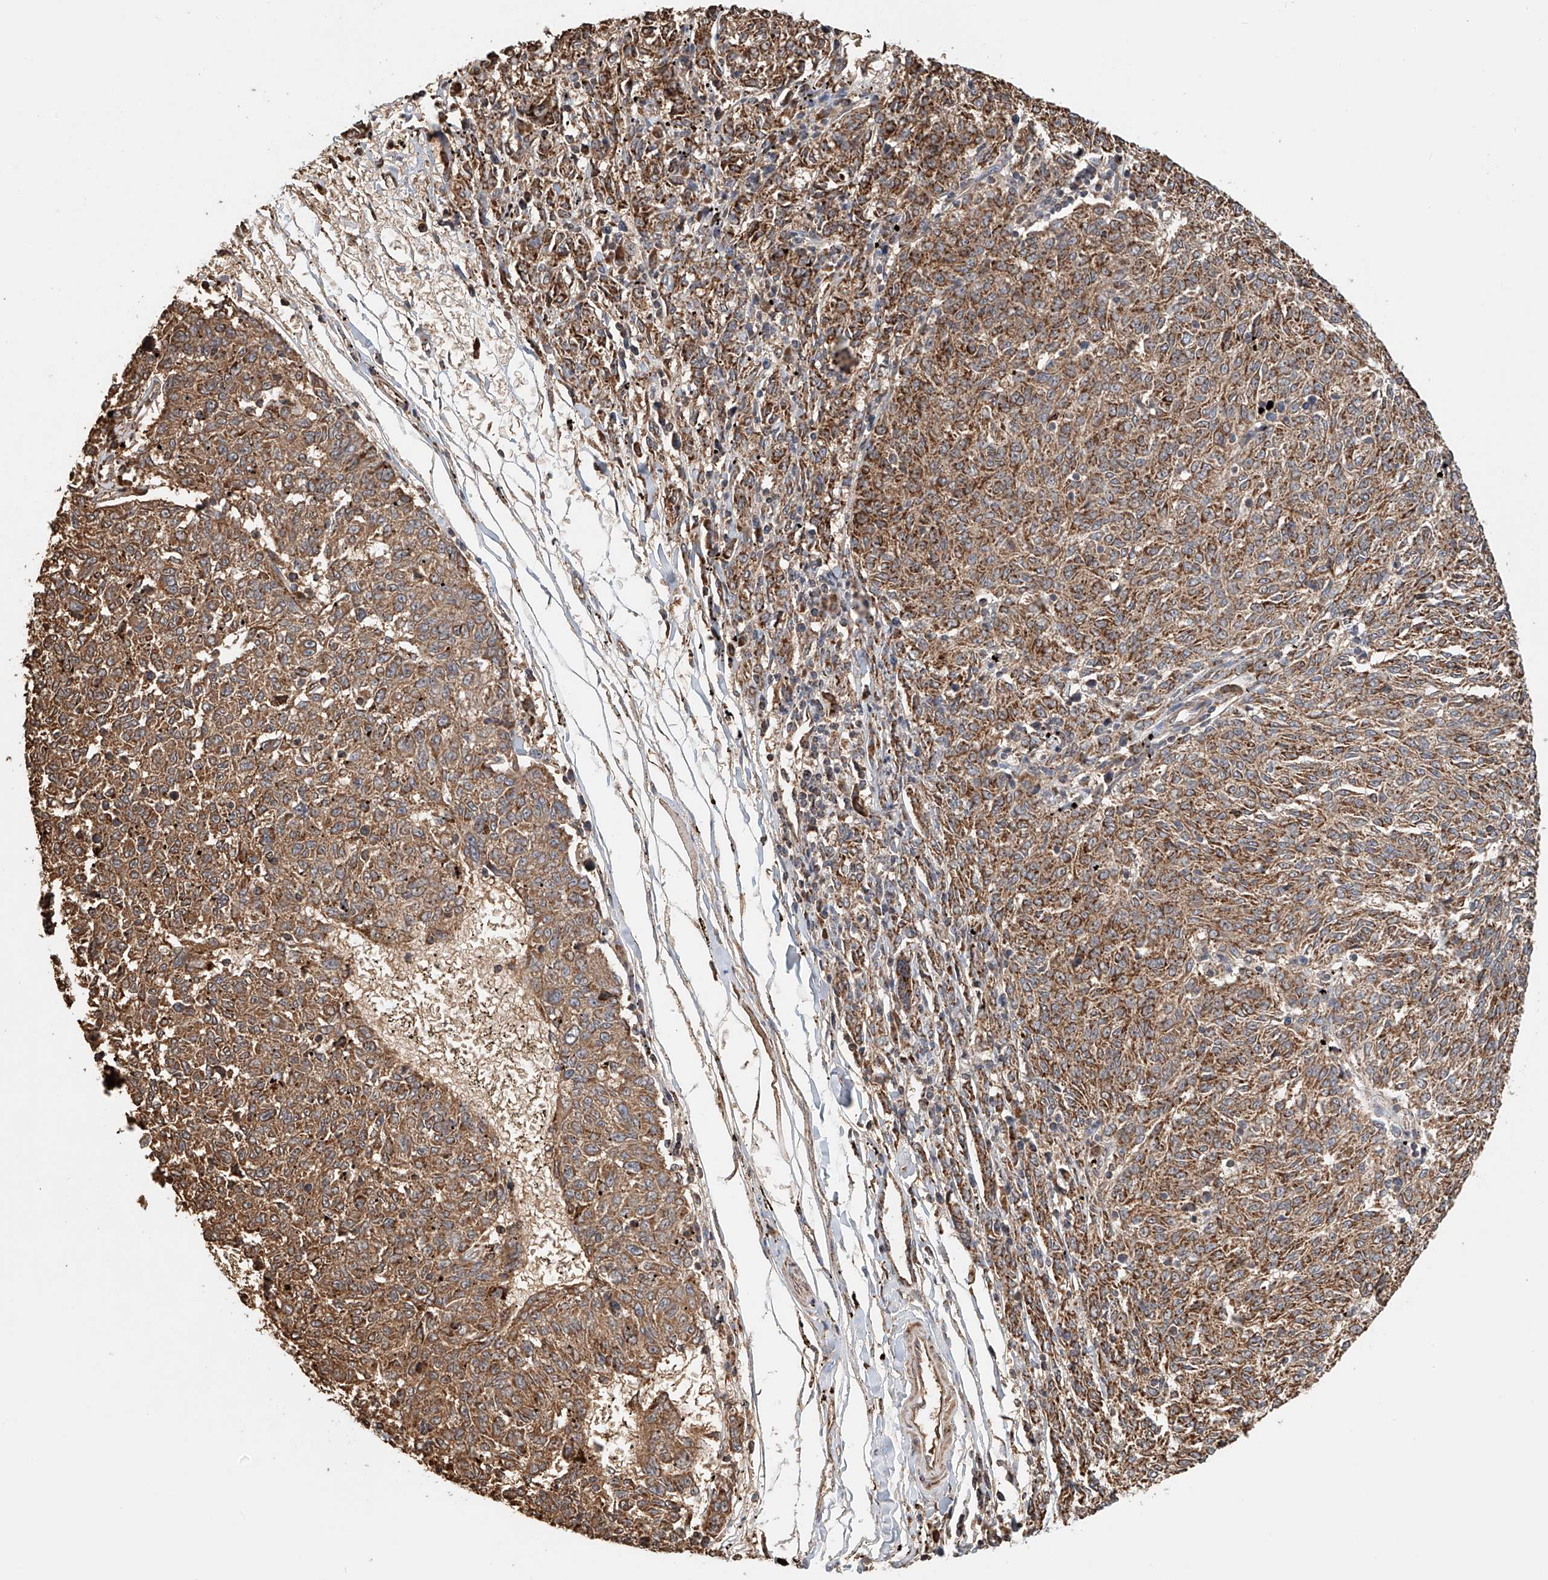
{"staining": {"intensity": "moderate", "quantity": ">75%", "location": "cytoplasmic/membranous"}, "tissue": "melanoma", "cell_type": "Tumor cells", "image_type": "cancer", "snomed": [{"axis": "morphology", "description": "Malignant melanoma, NOS"}, {"axis": "topography", "description": "Skin"}], "caption": "The immunohistochemical stain labels moderate cytoplasmic/membranous expression in tumor cells of malignant melanoma tissue.", "gene": "MCL1", "patient": {"sex": "female", "age": 72}}